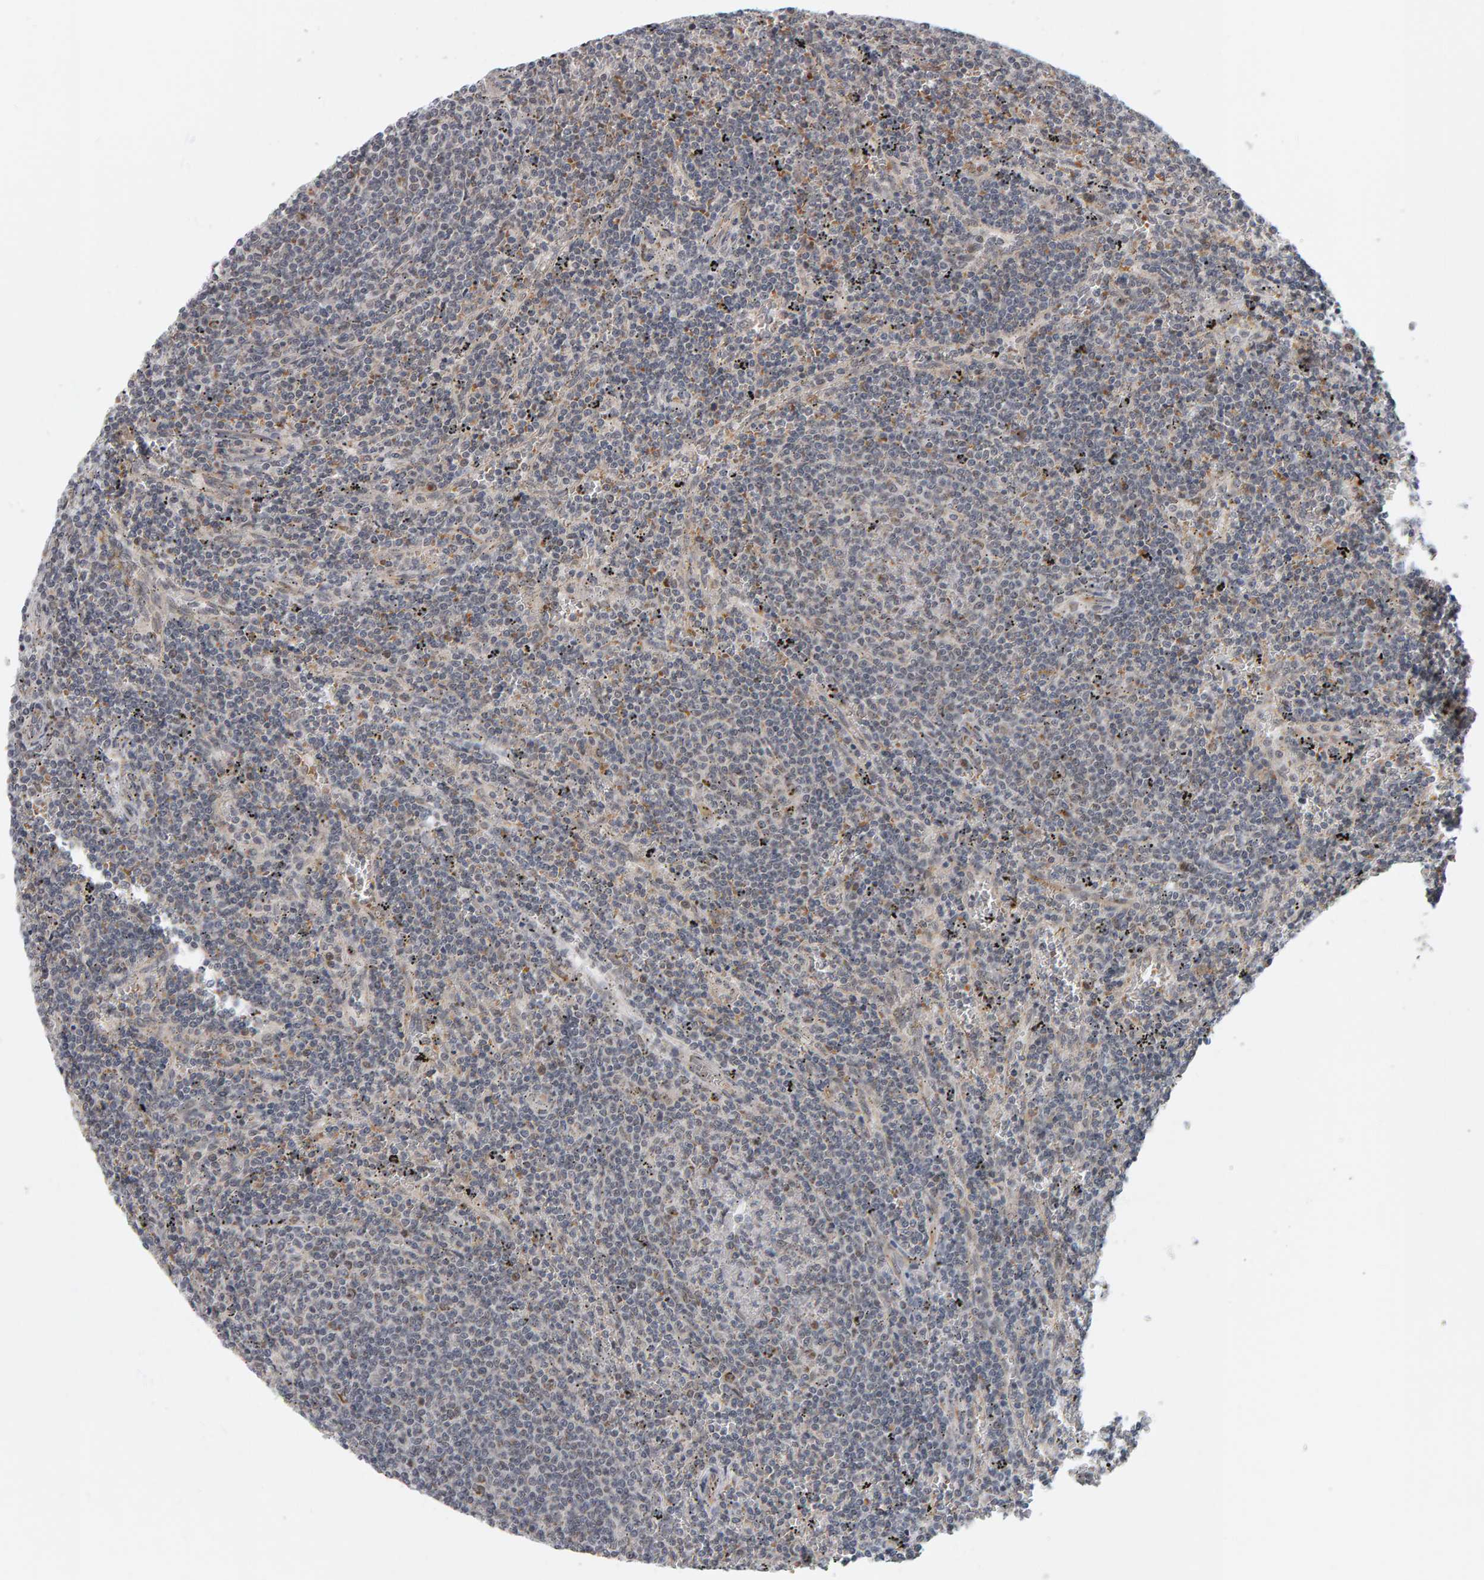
{"staining": {"intensity": "negative", "quantity": "none", "location": "none"}, "tissue": "lymphoma", "cell_type": "Tumor cells", "image_type": "cancer", "snomed": [{"axis": "morphology", "description": "Malignant lymphoma, non-Hodgkin's type, Low grade"}, {"axis": "topography", "description": "Spleen"}], "caption": "The immunohistochemistry image has no significant expression in tumor cells of low-grade malignant lymphoma, non-Hodgkin's type tissue. The staining is performed using DAB (3,3'-diaminobenzidine) brown chromogen with nuclei counter-stained in using hematoxylin.", "gene": "DAP3", "patient": {"sex": "female", "age": 50}}